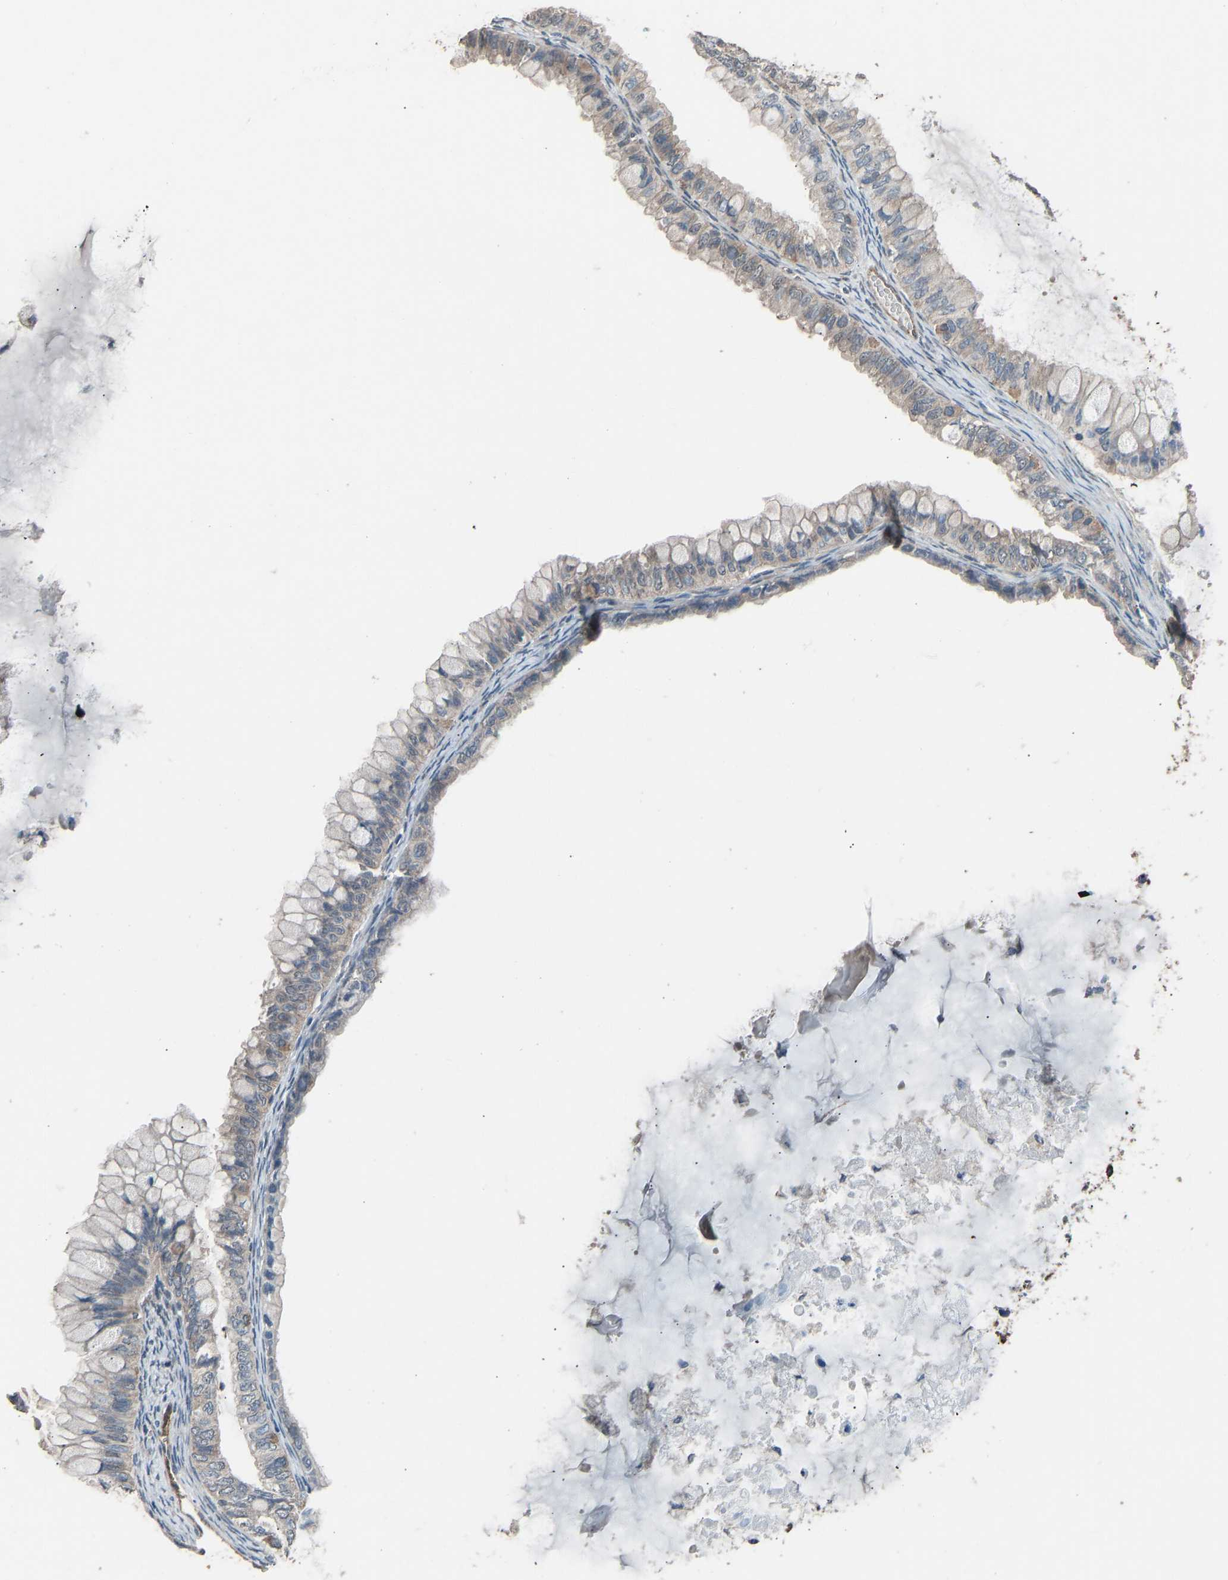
{"staining": {"intensity": "weak", "quantity": "25%-75%", "location": "cytoplasmic/membranous"}, "tissue": "ovarian cancer", "cell_type": "Tumor cells", "image_type": "cancer", "snomed": [{"axis": "morphology", "description": "Cystadenocarcinoma, mucinous, NOS"}, {"axis": "topography", "description": "Ovary"}], "caption": "Immunohistochemical staining of human ovarian mucinous cystadenocarcinoma demonstrates low levels of weak cytoplasmic/membranous positivity in approximately 25%-75% of tumor cells. The staining was performed using DAB, with brown indicating positive protein expression. Nuclei are stained blue with hematoxylin.", "gene": "SLC43A1", "patient": {"sex": "female", "age": 80}}